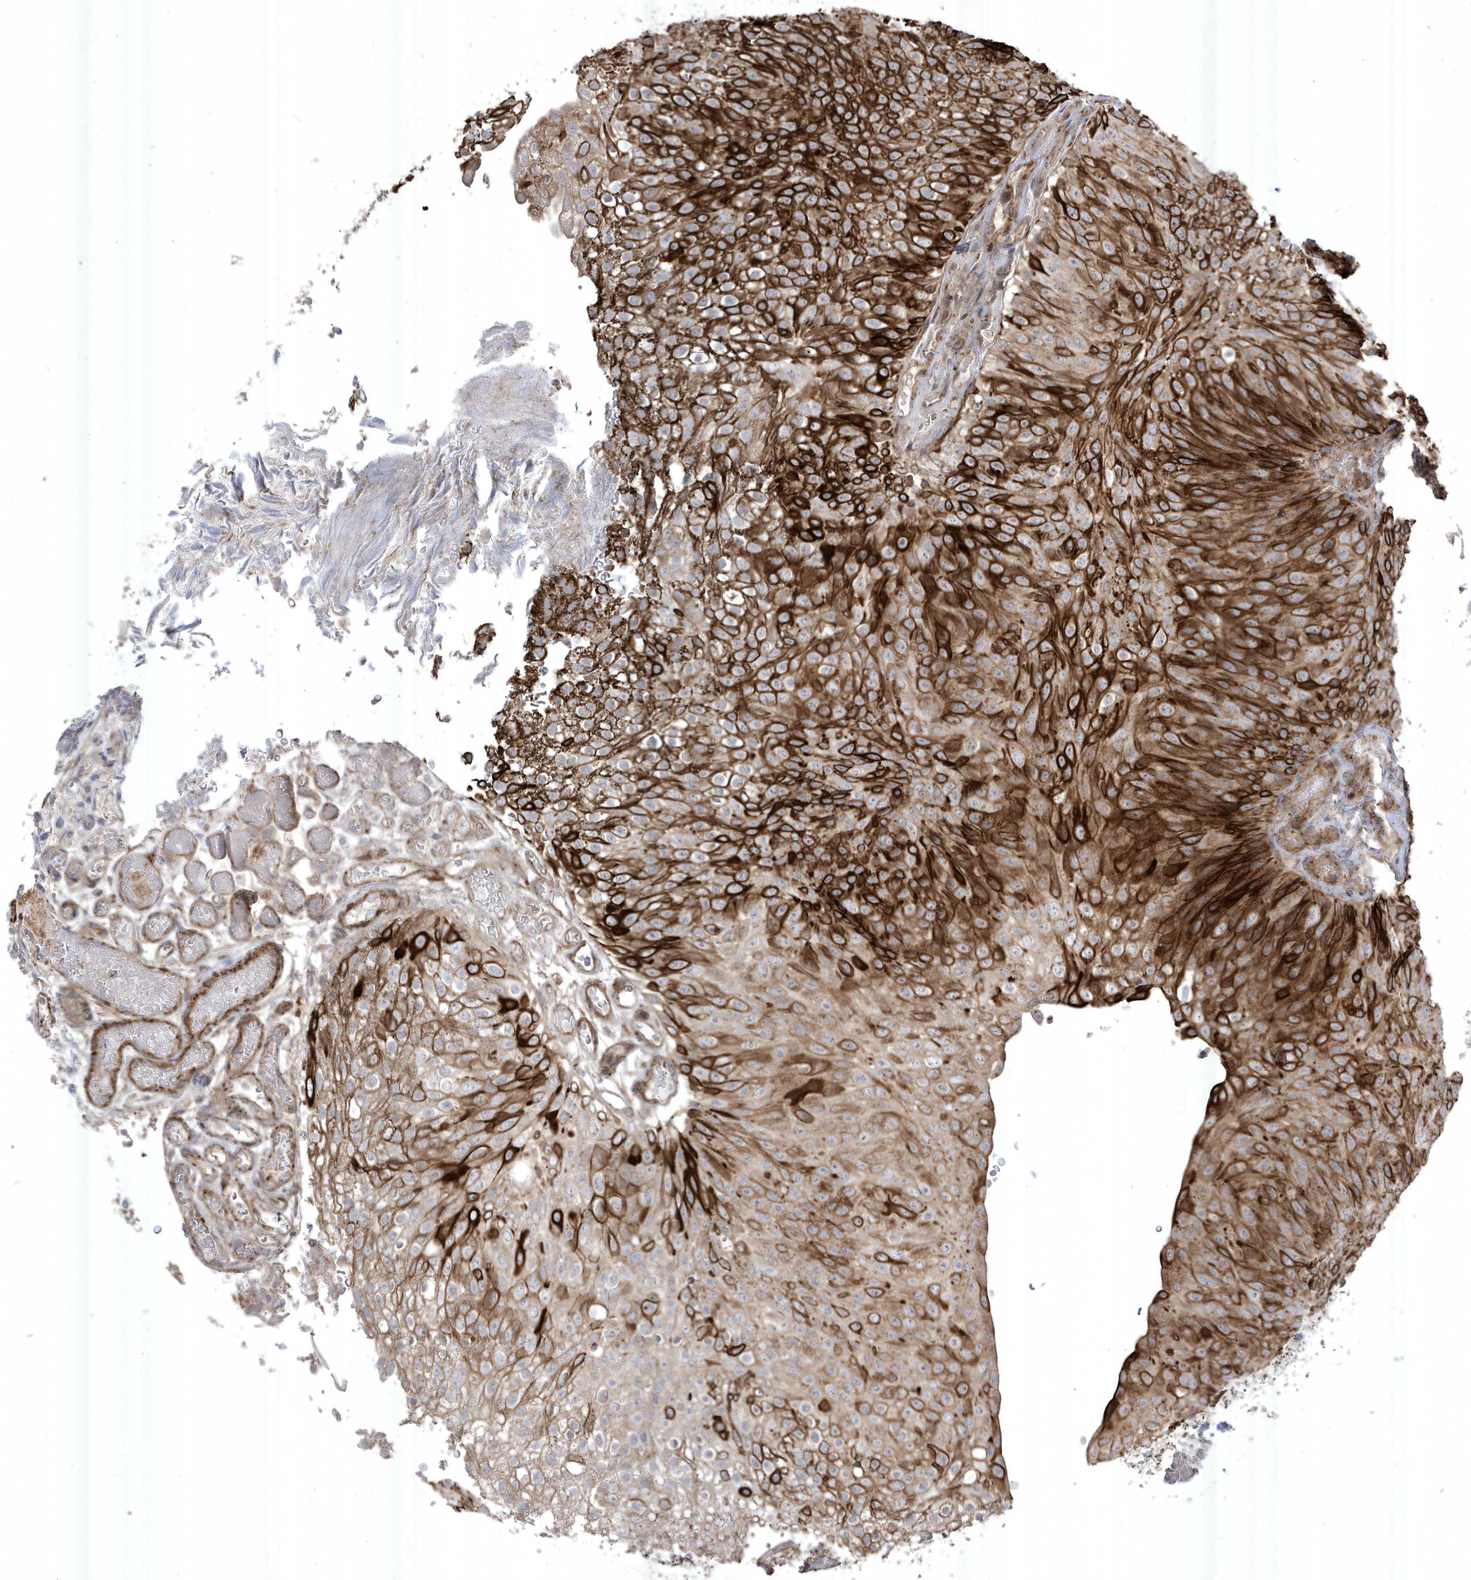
{"staining": {"intensity": "strong", "quantity": "25%-75%", "location": "cytoplasmic/membranous"}, "tissue": "urothelial cancer", "cell_type": "Tumor cells", "image_type": "cancer", "snomed": [{"axis": "morphology", "description": "Urothelial carcinoma, Low grade"}, {"axis": "topography", "description": "Urinary bladder"}], "caption": "Urothelial cancer stained with a brown dye displays strong cytoplasmic/membranous positive expression in about 25%-75% of tumor cells.", "gene": "CETN3", "patient": {"sex": "male", "age": 78}}